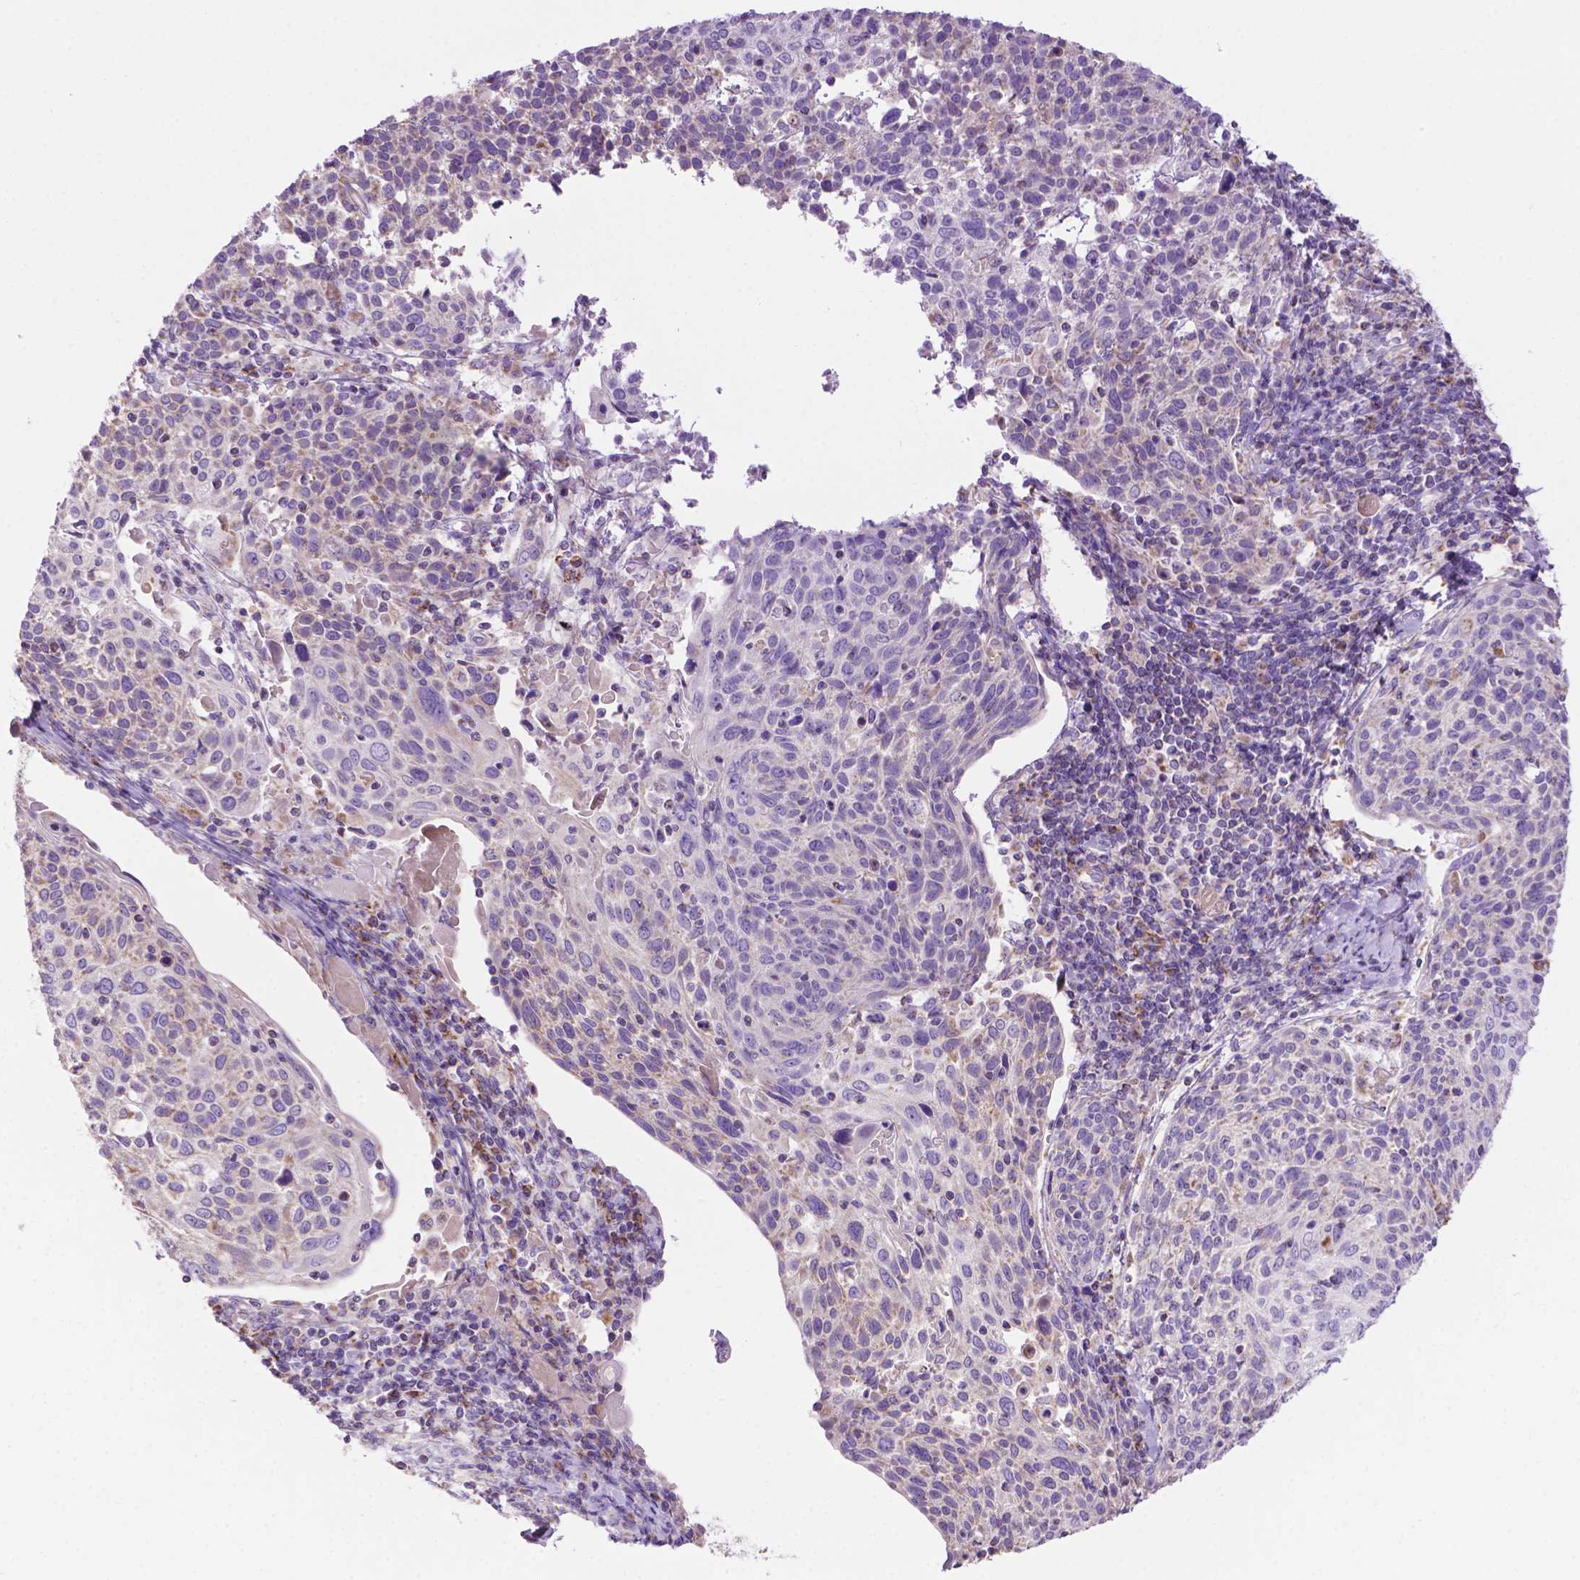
{"staining": {"intensity": "weak", "quantity": "25%-75%", "location": "cytoplasmic/membranous"}, "tissue": "cervical cancer", "cell_type": "Tumor cells", "image_type": "cancer", "snomed": [{"axis": "morphology", "description": "Squamous cell carcinoma, NOS"}, {"axis": "topography", "description": "Cervix"}], "caption": "IHC image of neoplastic tissue: human cervical cancer stained using immunohistochemistry shows low levels of weak protein expression localized specifically in the cytoplasmic/membranous of tumor cells, appearing as a cytoplasmic/membranous brown color.", "gene": "PHYHIP", "patient": {"sex": "female", "age": 61}}